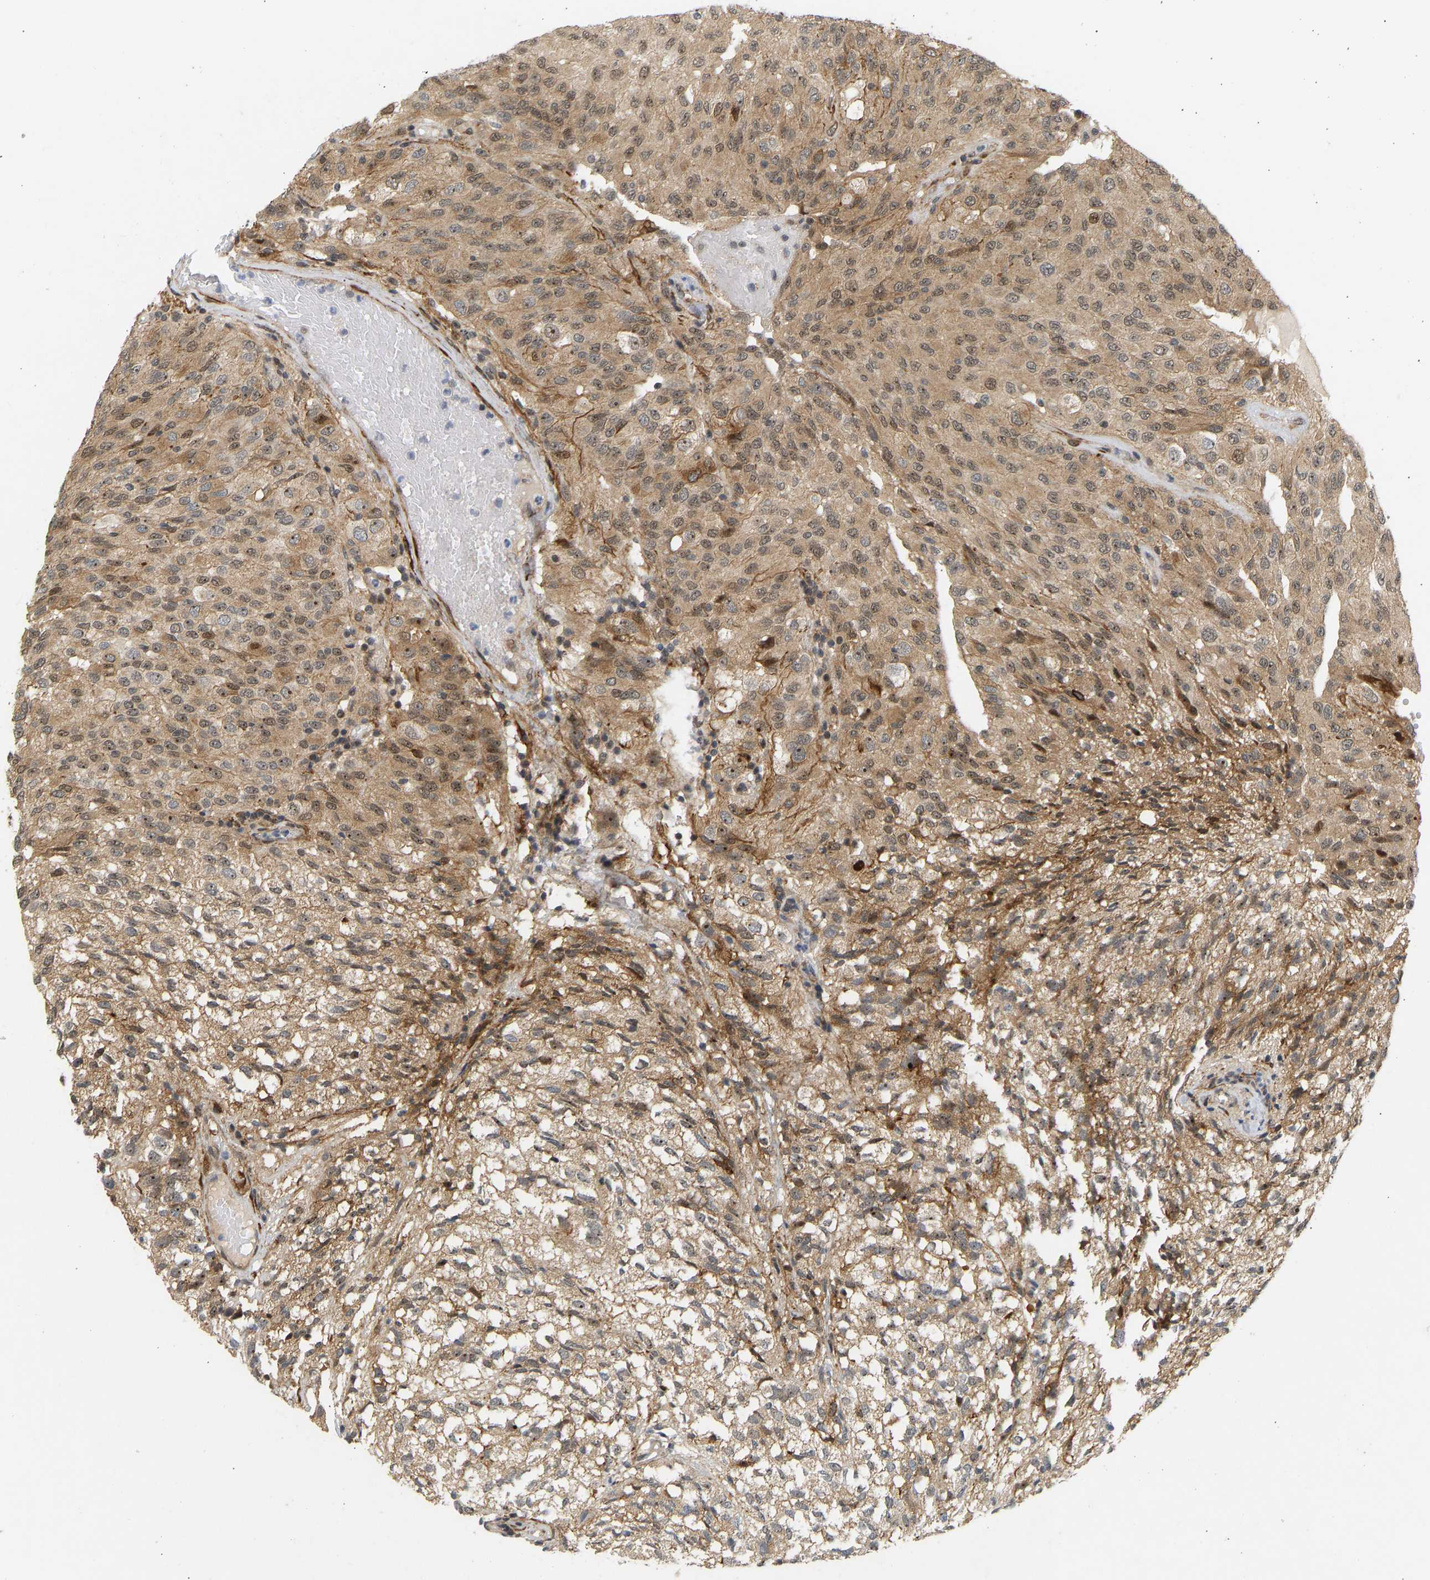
{"staining": {"intensity": "moderate", "quantity": ">75%", "location": "cytoplasmic/membranous,nuclear"}, "tissue": "glioma", "cell_type": "Tumor cells", "image_type": "cancer", "snomed": [{"axis": "morphology", "description": "Glioma, malignant, High grade"}, {"axis": "topography", "description": "Brain"}], "caption": "This is an image of immunohistochemistry staining of malignant high-grade glioma, which shows moderate staining in the cytoplasmic/membranous and nuclear of tumor cells.", "gene": "BAG1", "patient": {"sex": "male", "age": 32}}